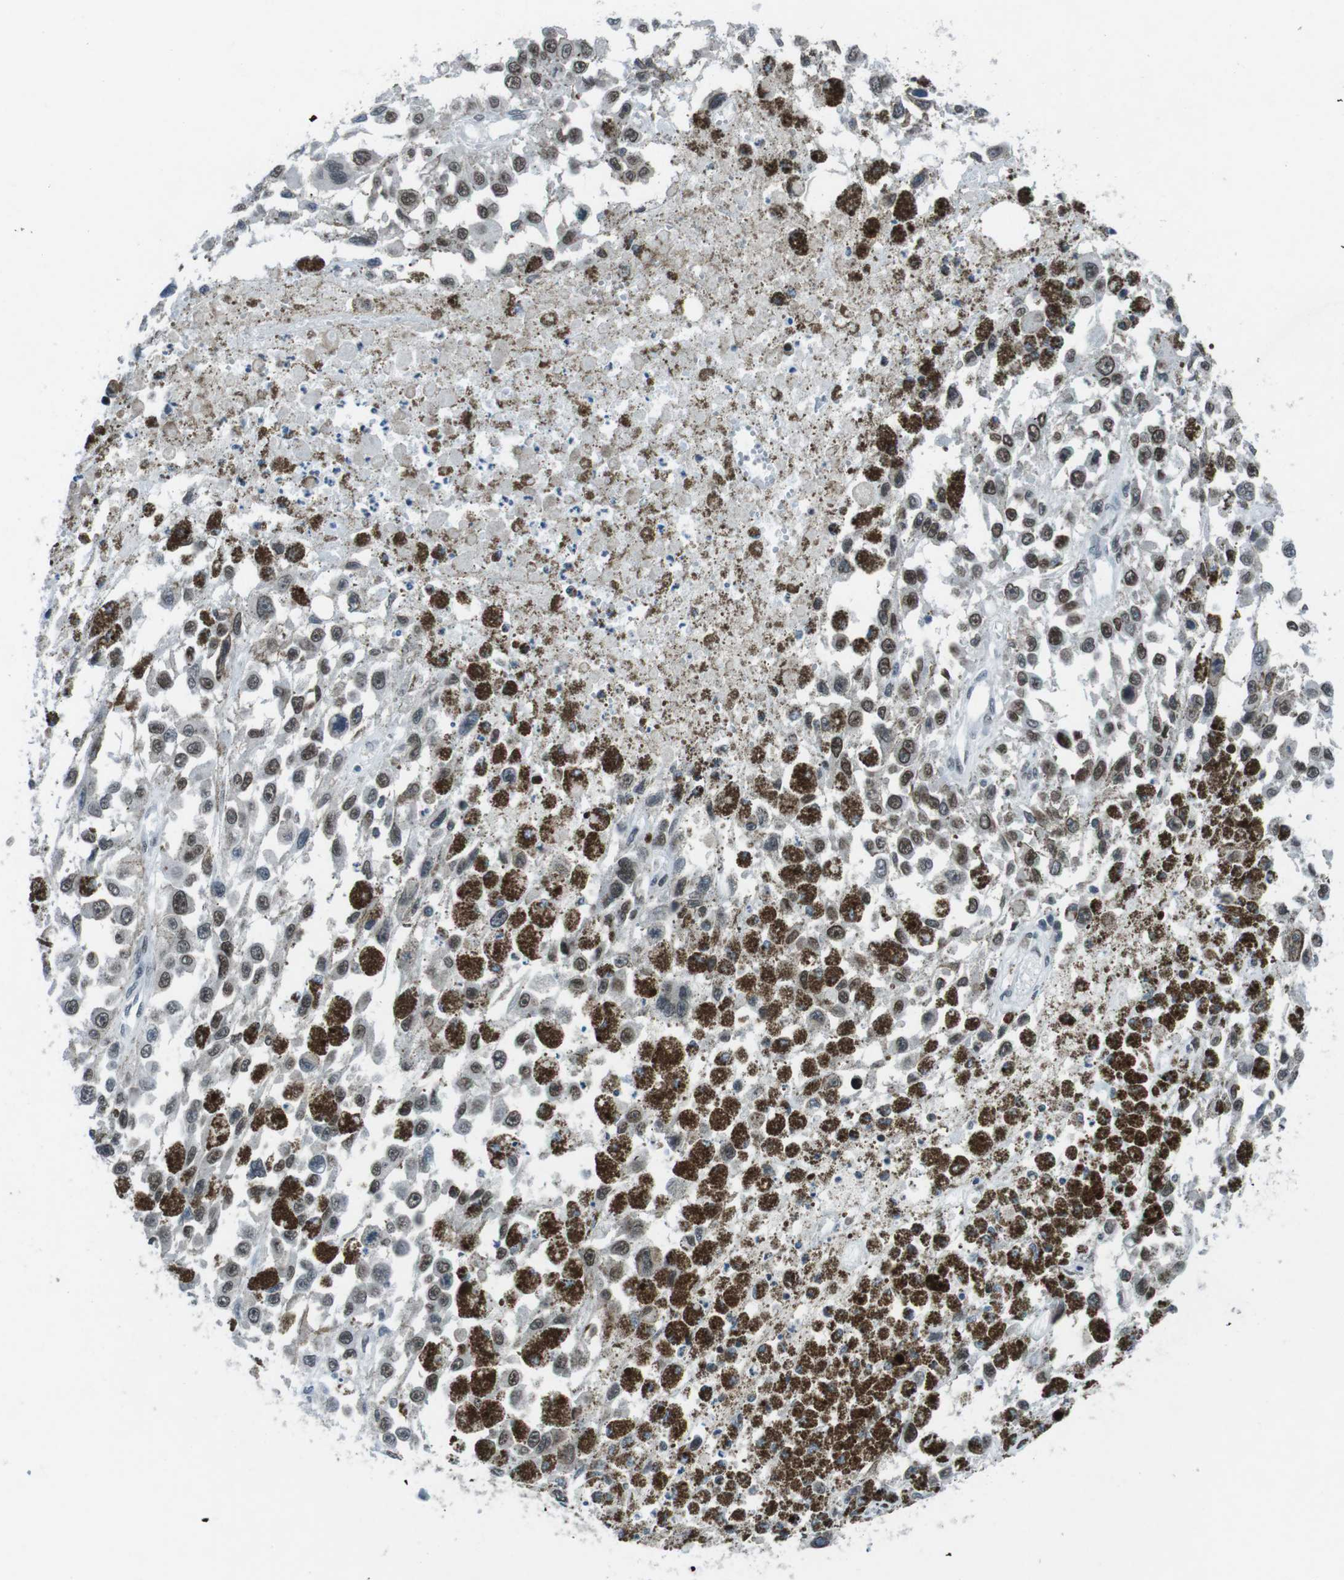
{"staining": {"intensity": "moderate", "quantity": "25%-75%", "location": "cytoplasmic/membranous,nuclear"}, "tissue": "melanoma", "cell_type": "Tumor cells", "image_type": "cancer", "snomed": [{"axis": "morphology", "description": "Malignant melanoma, Metastatic site"}, {"axis": "topography", "description": "Lymph node"}], "caption": "This is a photomicrograph of immunohistochemistry staining of malignant melanoma (metastatic site), which shows moderate positivity in the cytoplasmic/membranous and nuclear of tumor cells.", "gene": "MAD1L1", "patient": {"sex": "male", "age": 59}}